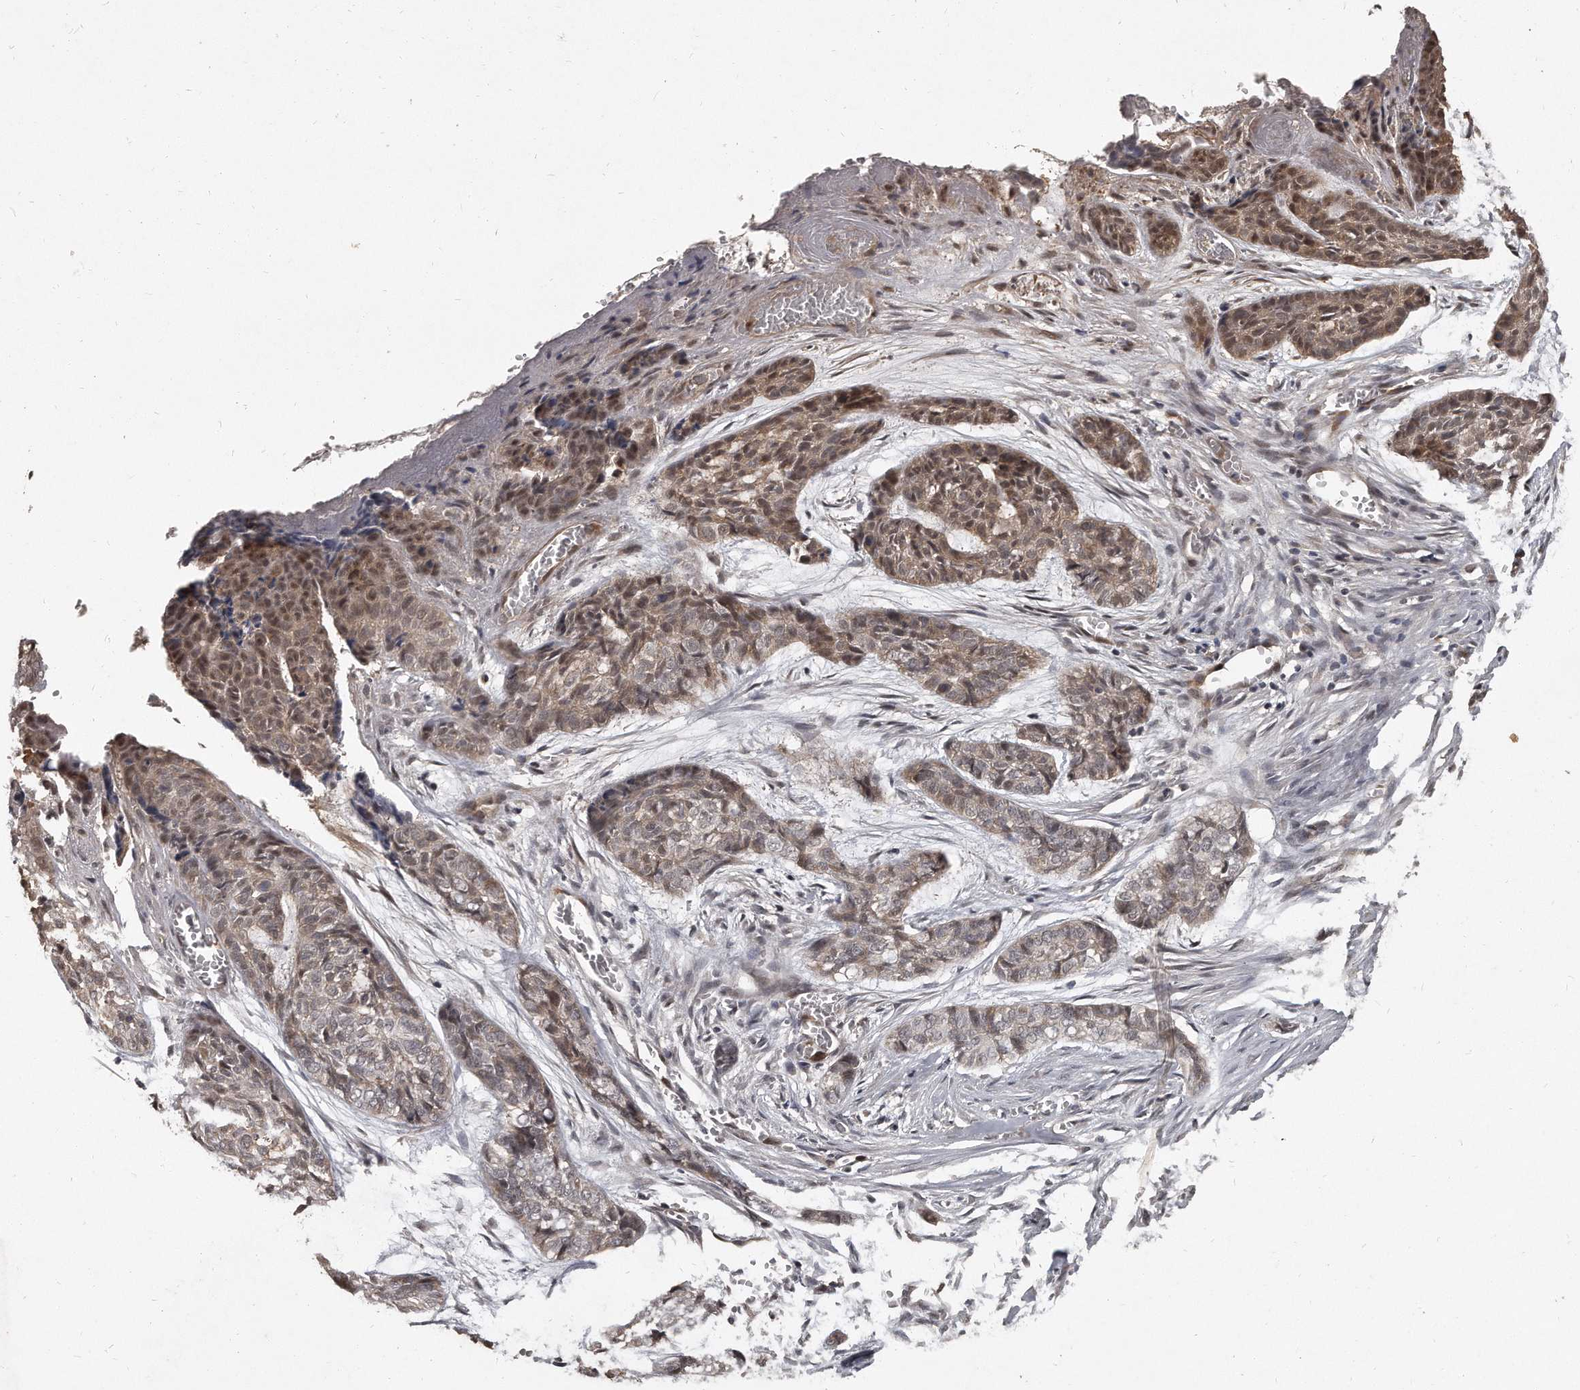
{"staining": {"intensity": "weak", "quantity": "25%-75%", "location": "cytoplasmic/membranous,nuclear"}, "tissue": "skin cancer", "cell_type": "Tumor cells", "image_type": "cancer", "snomed": [{"axis": "morphology", "description": "Basal cell carcinoma"}, {"axis": "topography", "description": "Skin"}], "caption": "Immunohistochemistry (IHC) photomicrograph of neoplastic tissue: human skin basal cell carcinoma stained using immunohistochemistry exhibits low levels of weak protein expression localized specifically in the cytoplasmic/membranous and nuclear of tumor cells, appearing as a cytoplasmic/membranous and nuclear brown color.", "gene": "GRB10", "patient": {"sex": "female", "age": 64}}